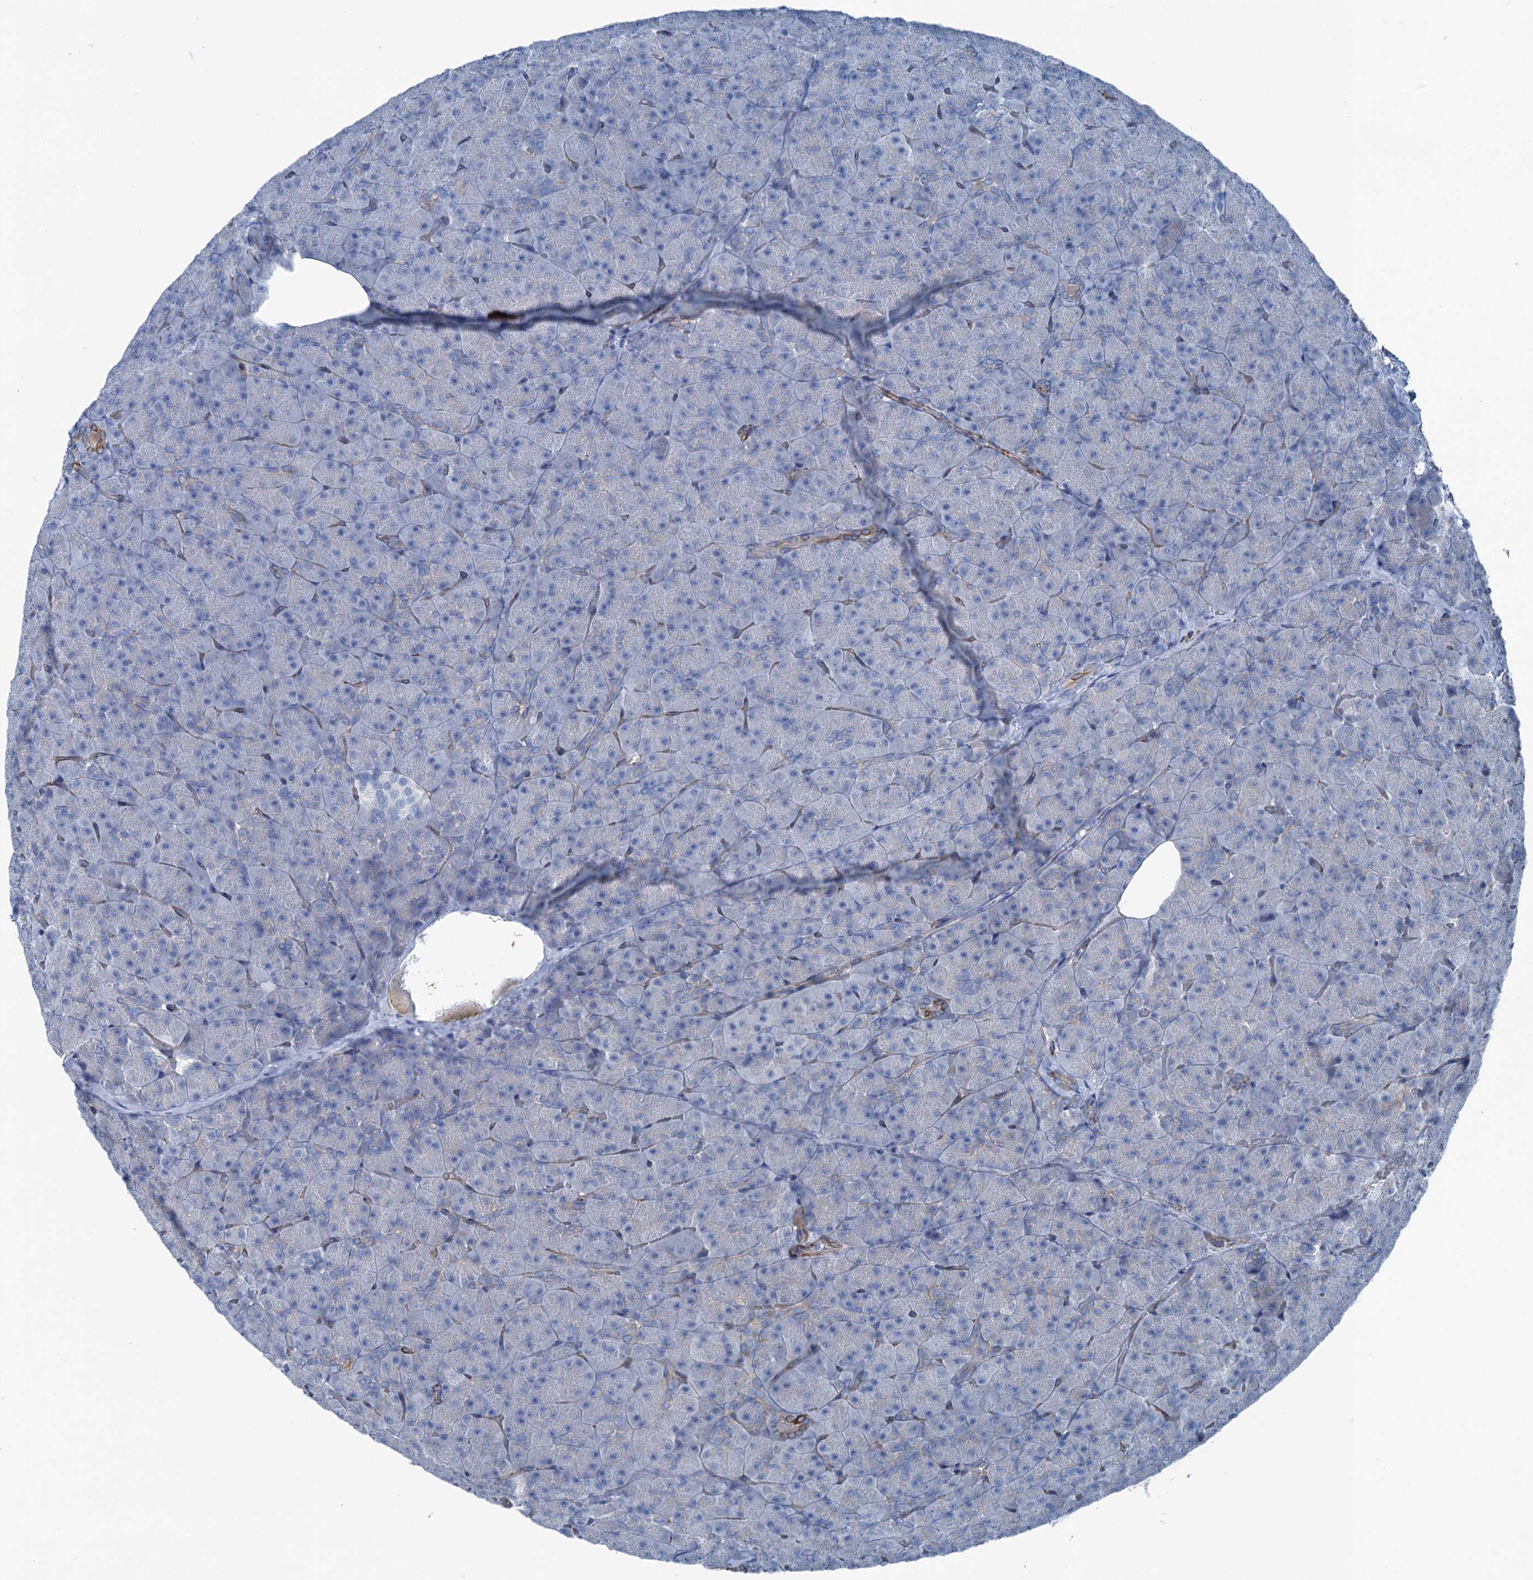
{"staining": {"intensity": "moderate", "quantity": "<25%", "location": "cytoplasmic/membranous"}, "tissue": "pancreas", "cell_type": "Exocrine glandular cells", "image_type": "normal", "snomed": [{"axis": "morphology", "description": "Normal tissue, NOS"}, {"axis": "topography", "description": "Pancreas"}], "caption": "Immunohistochemistry of unremarkable pancreas displays low levels of moderate cytoplasmic/membranous expression in about <25% of exocrine glandular cells. (IHC, brightfield microscopy, high magnification).", "gene": "CALCOCO1", "patient": {"sex": "male", "age": 36}}